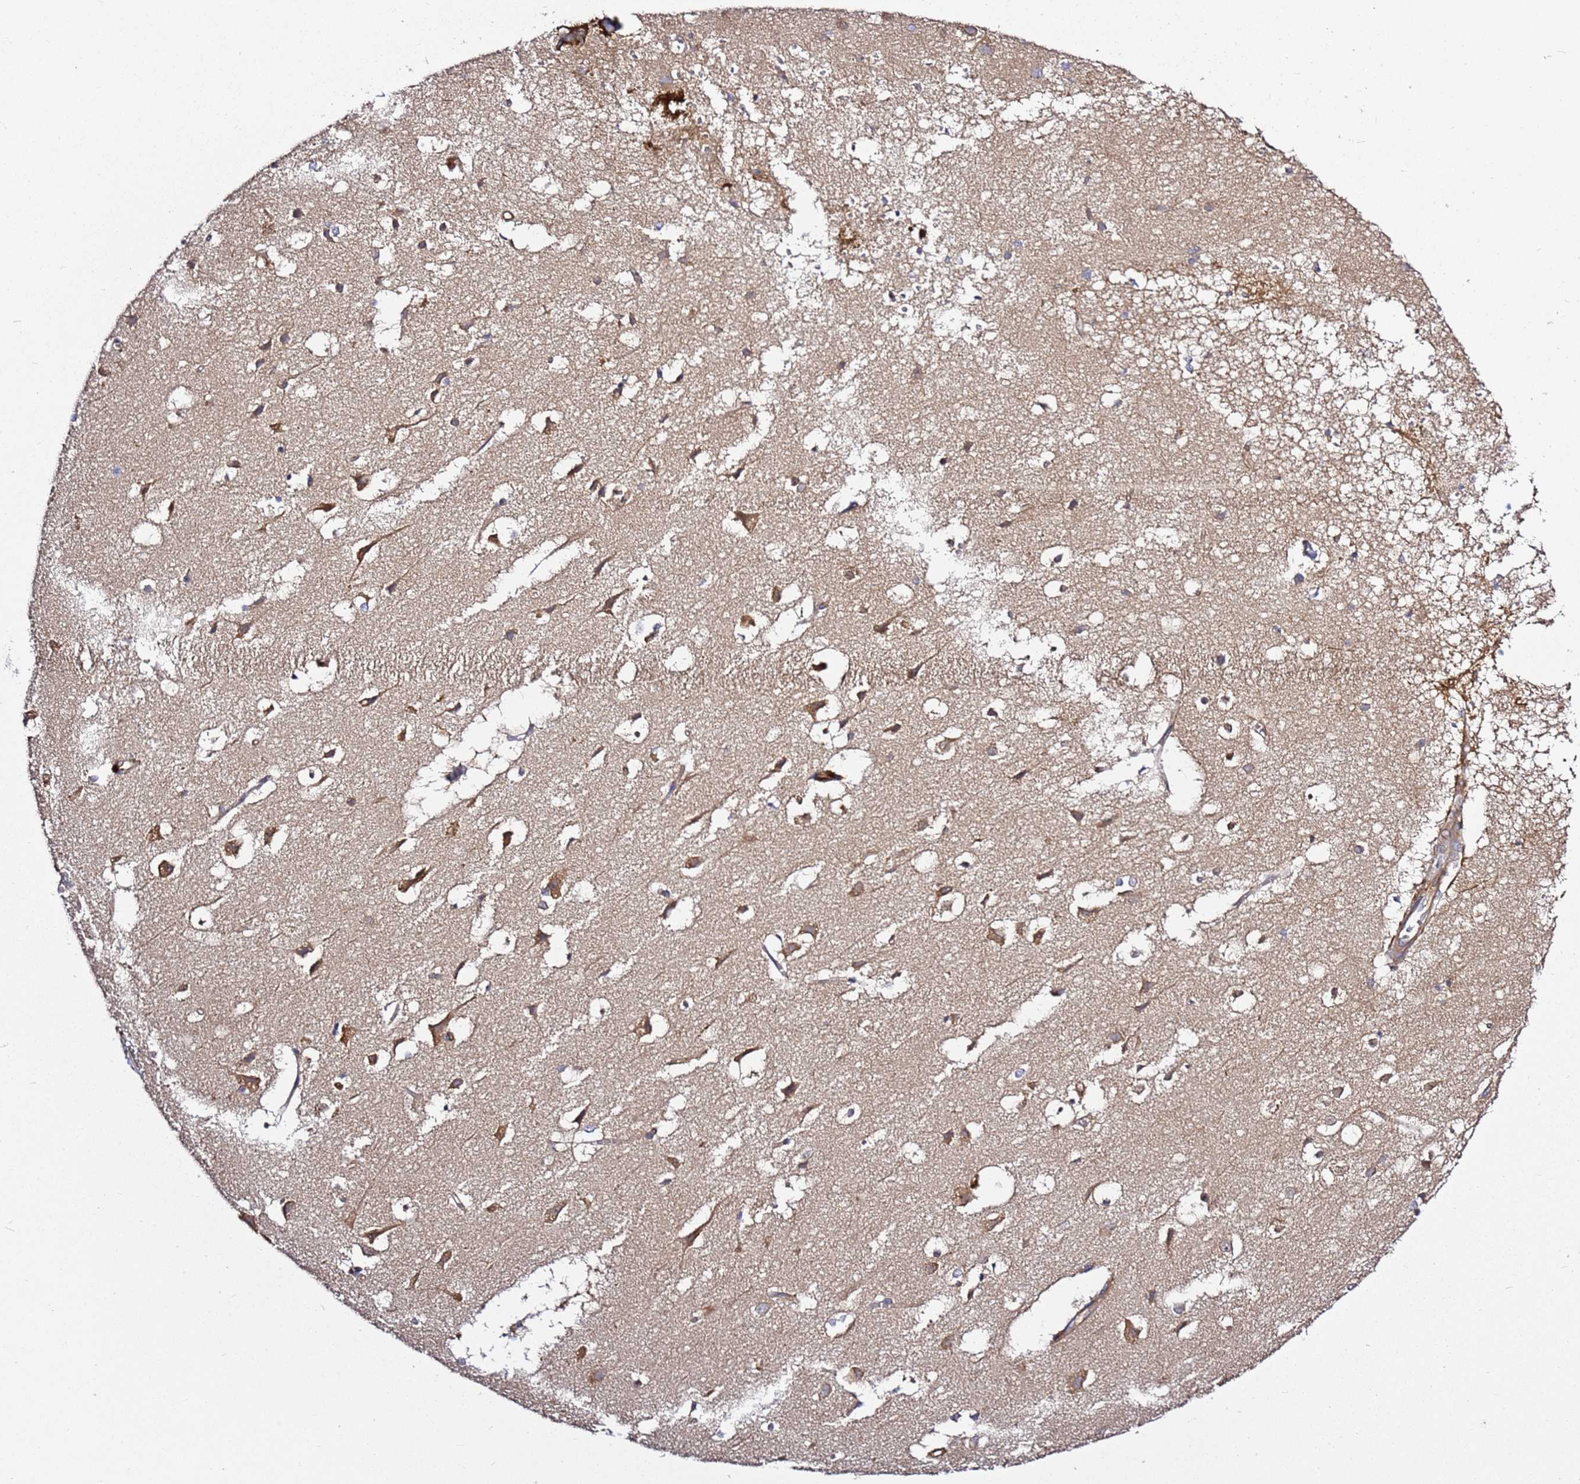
{"staining": {"intensity": "moderate", "quantity": ">75%", "location": "cytoplasmic/membranous"}, "tissue": "cerebral cortex", "cell_type": "Endothelial cells", "image_type": "normal", "snomed": [{"axis": "morphology", "description": "Normal tissue, NOS"}, {"axis": "topography", "description": "Cerebral cortex"}], "caption": "Cerebral cortex stained for a protein (brown) demonstrates moderate cytoplasmic/membranous positive positivity in about >75% of endothelial cells.", "gene": "GNL1", "patient": {"sex": "male", "age": 54}}